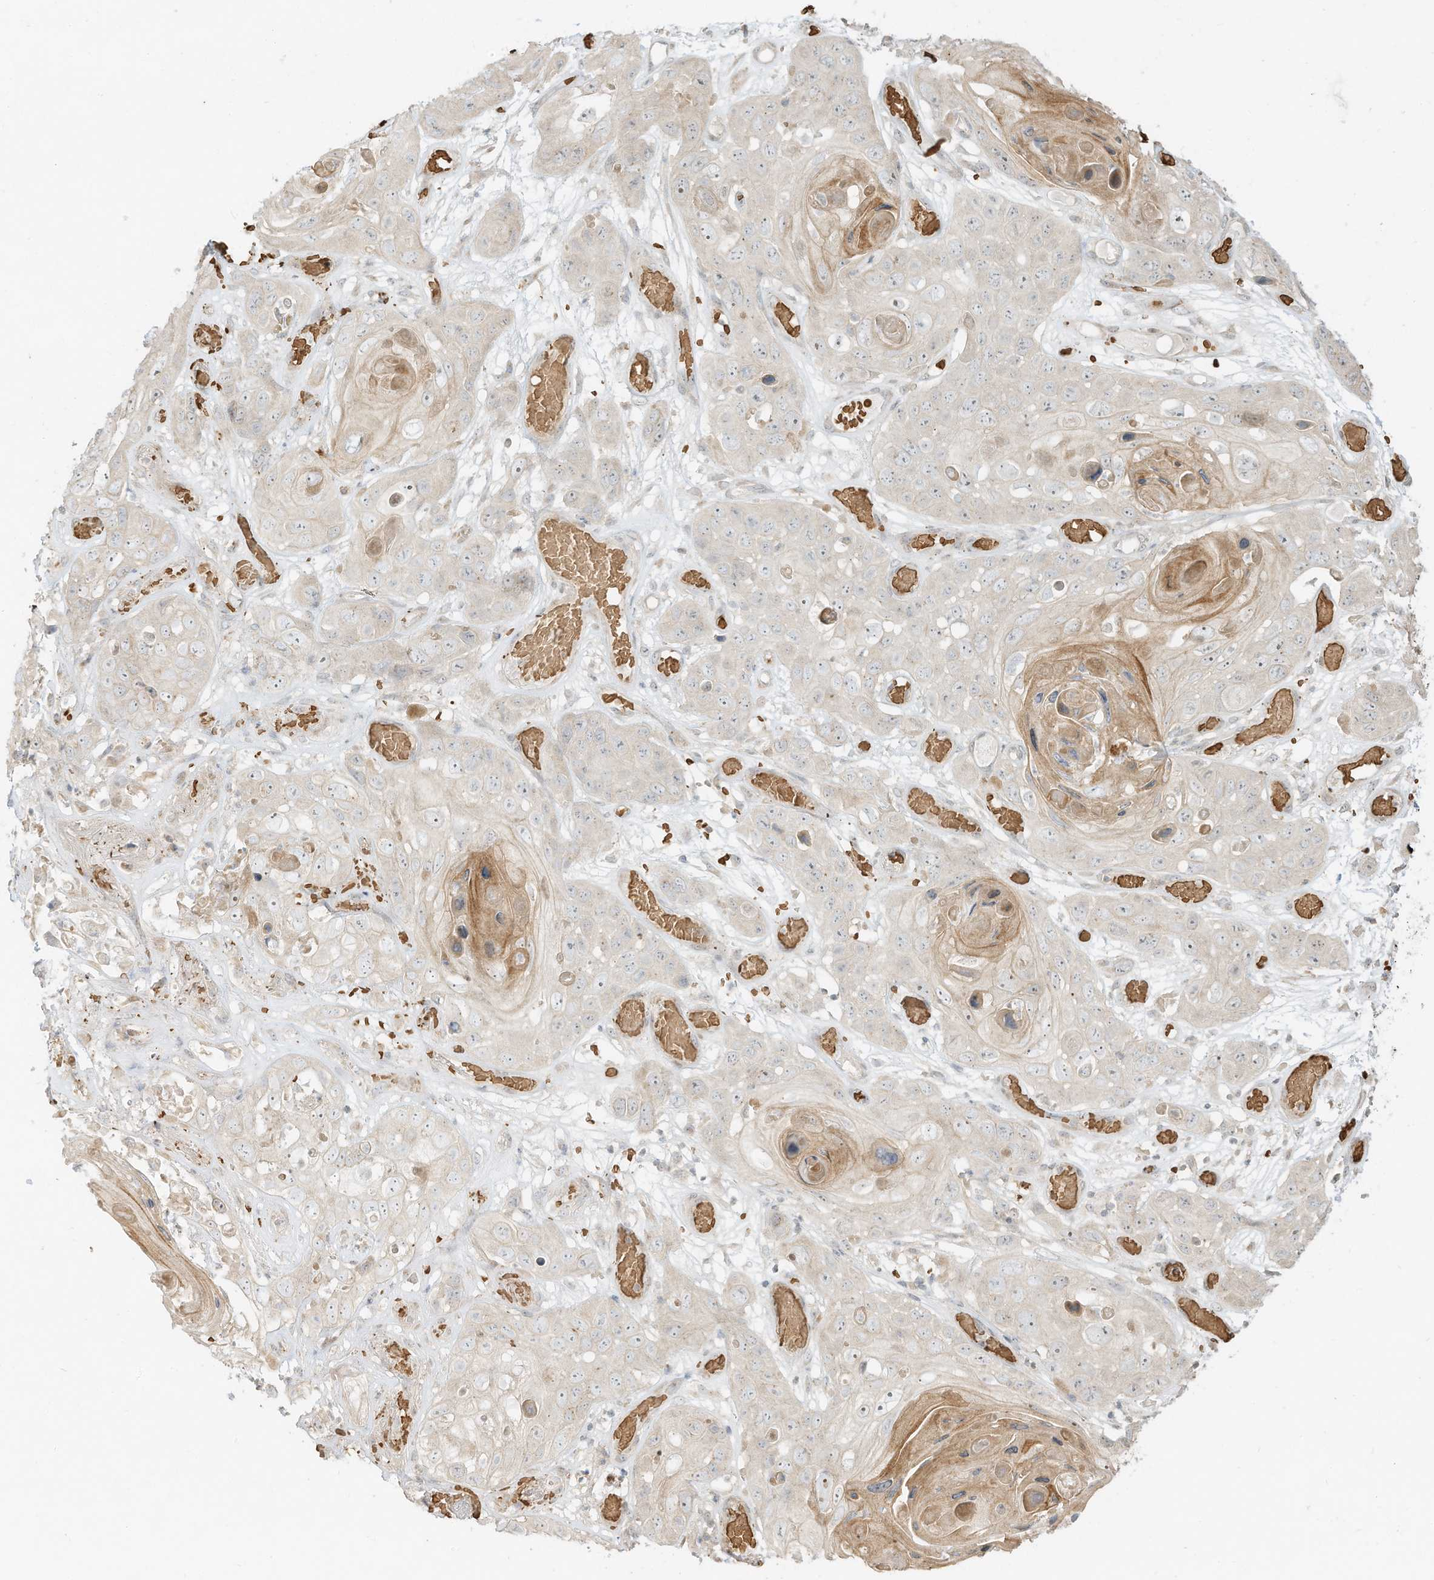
{"staining": {"intensity": "negative", "quantity": "none", "location": "none"}, "tissue": "skin cancer", "cell_type": "Tumor cells", "image_type": "cancer", "snomed": [{"axis": "morphology", "description": "Squamous cell carcinoma, NOS"}, {"axis": "topography", "description": "Skin"}], "caption": "High power microscopy histopathology image of an immunohistochemistry photomicrograph of squamous cell carcinoma (skin), revealing no significant positivity in tumor cells.", "gene": "OFD1", "patient": {"sex": "male", "age": 55}}